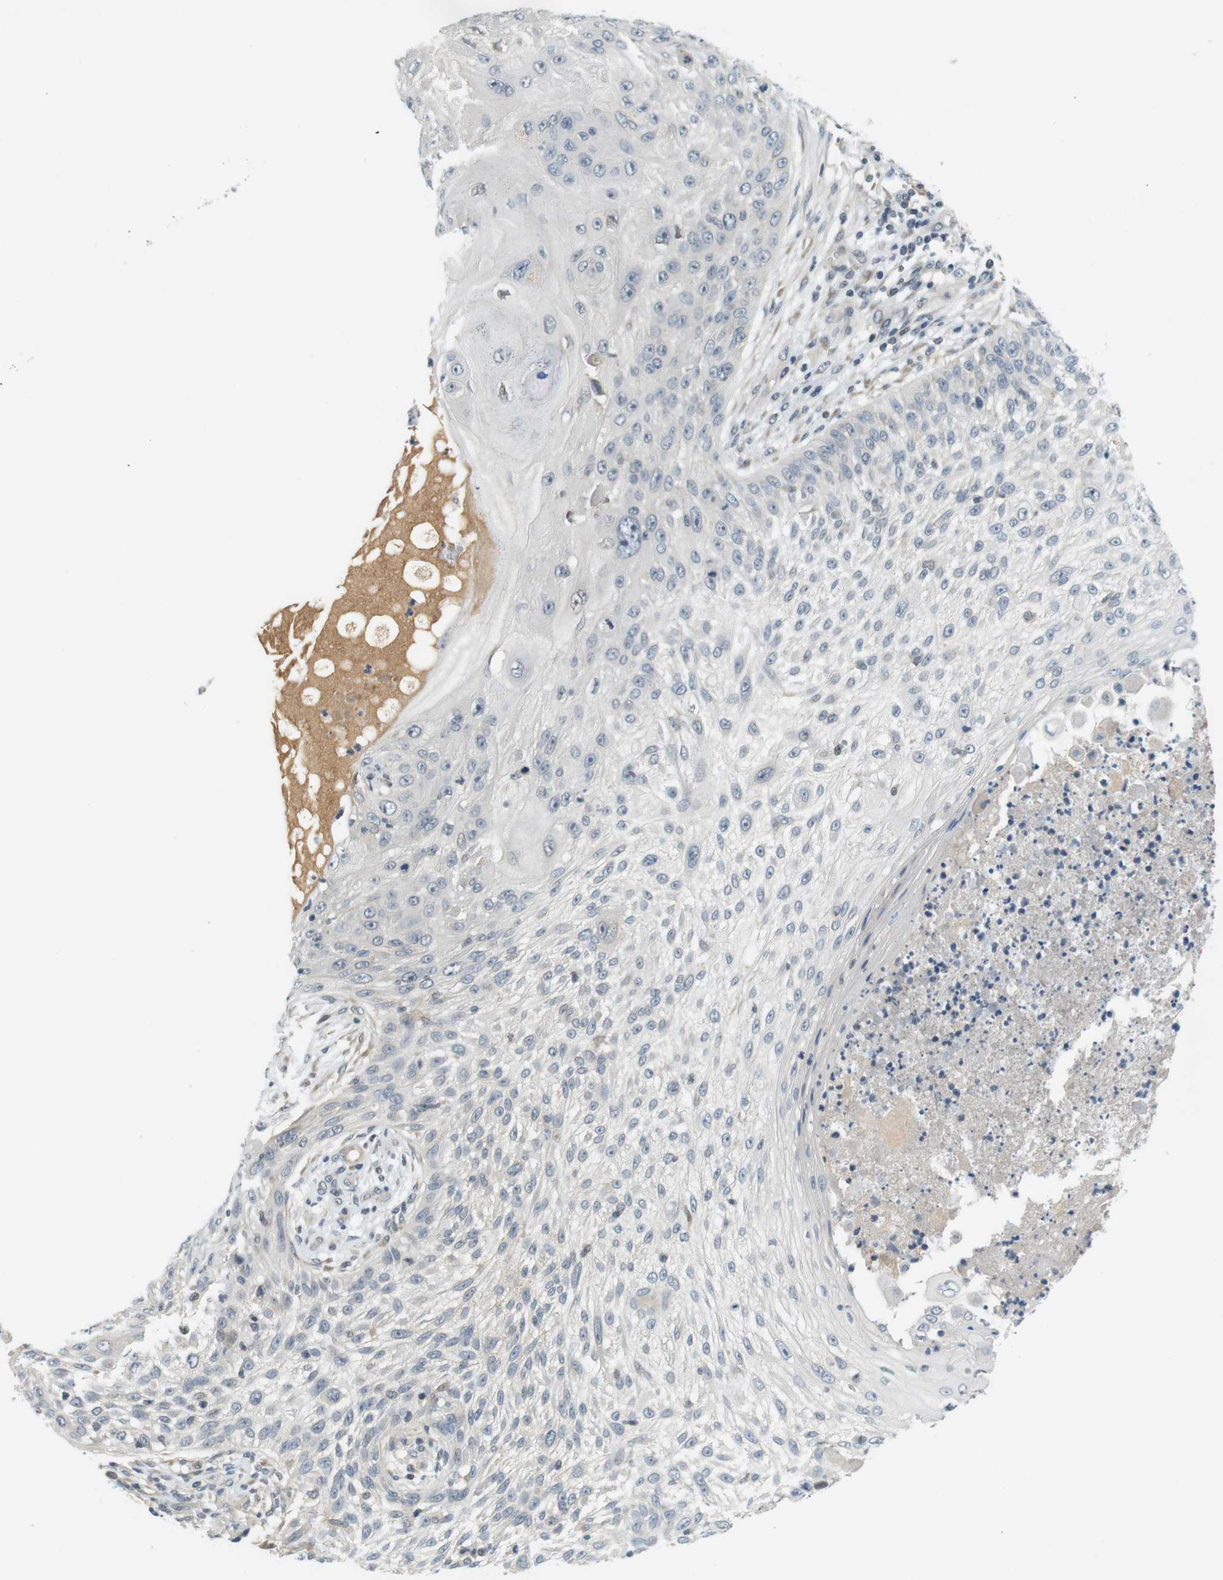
{"staining": {"intensity": "negative", "quantity": "none", "location": "none"}, "tissue": "skin cancer", "cell_type": "Tumor cells", "image_type": "cancer", "snomed": [{"axis": "morphology", "description": "Squamous cell carcinoma, NOS"}, {"axis": "topography", "description": "Skin"}], "caption": "Skin cancer (squamous cell carcinoma) stained for a protein using immunohistochemistry exhibits no positivity tumor cells.", "gene": "WNT7A", "patient": {"sex": "female", "age": 80}}